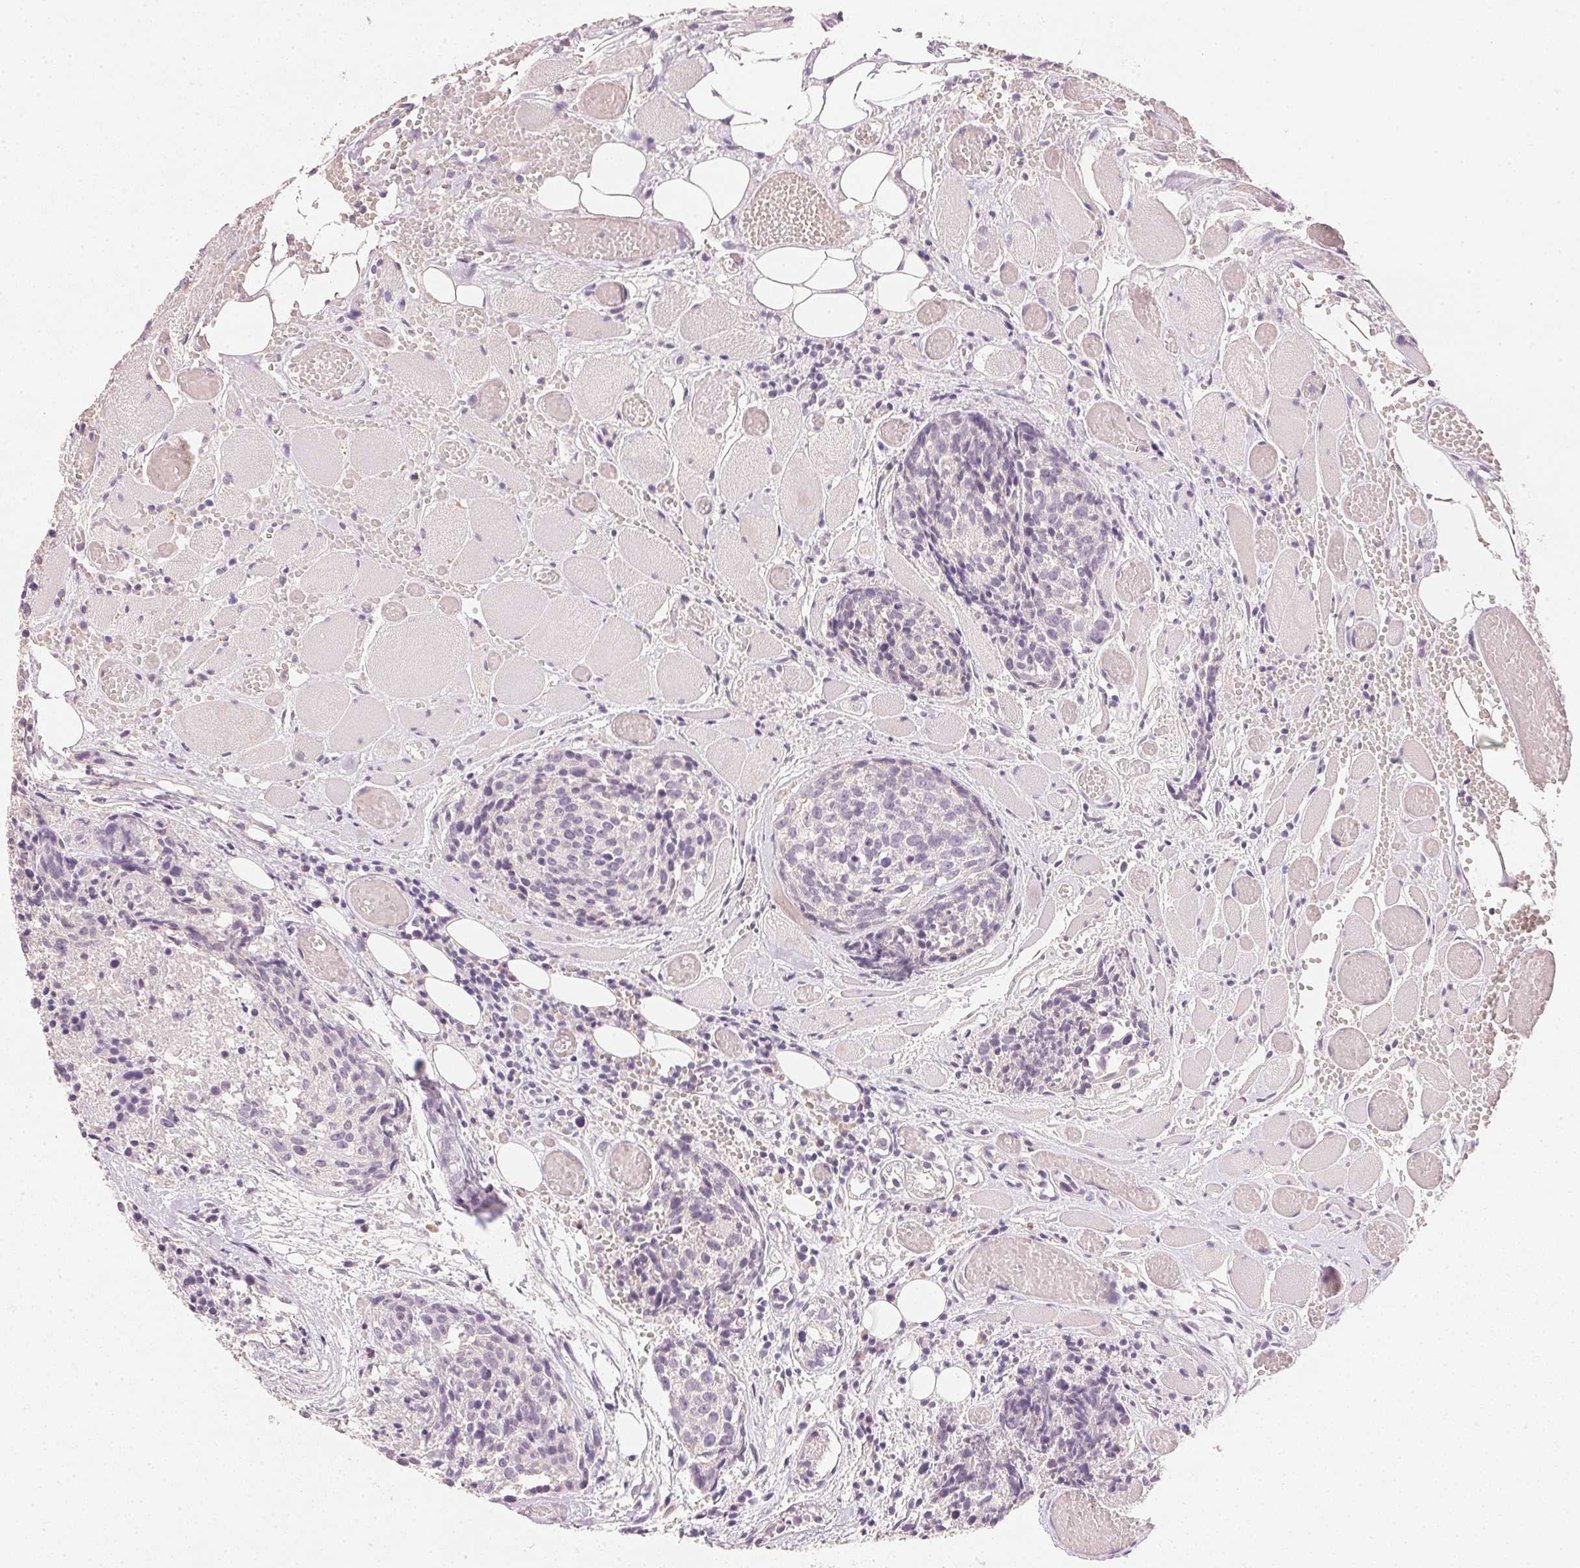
{"staining": {"intensity": "weak", "quantity": "<25%", "location": "cytoplasmic/membranous"}, "tissue": "head and neck cancer", "cell_type": "Tumor cells", "image_type": "cancer", "snomed": [{"axis": "morphology", "description": "Squamous cell carcinoma, NOS"}, {"axis": "topography", "description": "Oral tissue"}, {"axis": "topography", "description": "Head-Neck"}], "caption": "Protein analysis of head and neck cancer (squamous cell carcinoma) demonstrates no significant staining in tumor cells.", "gene": "DHCR24", "patient": {"sex": "male", "age": 64}}